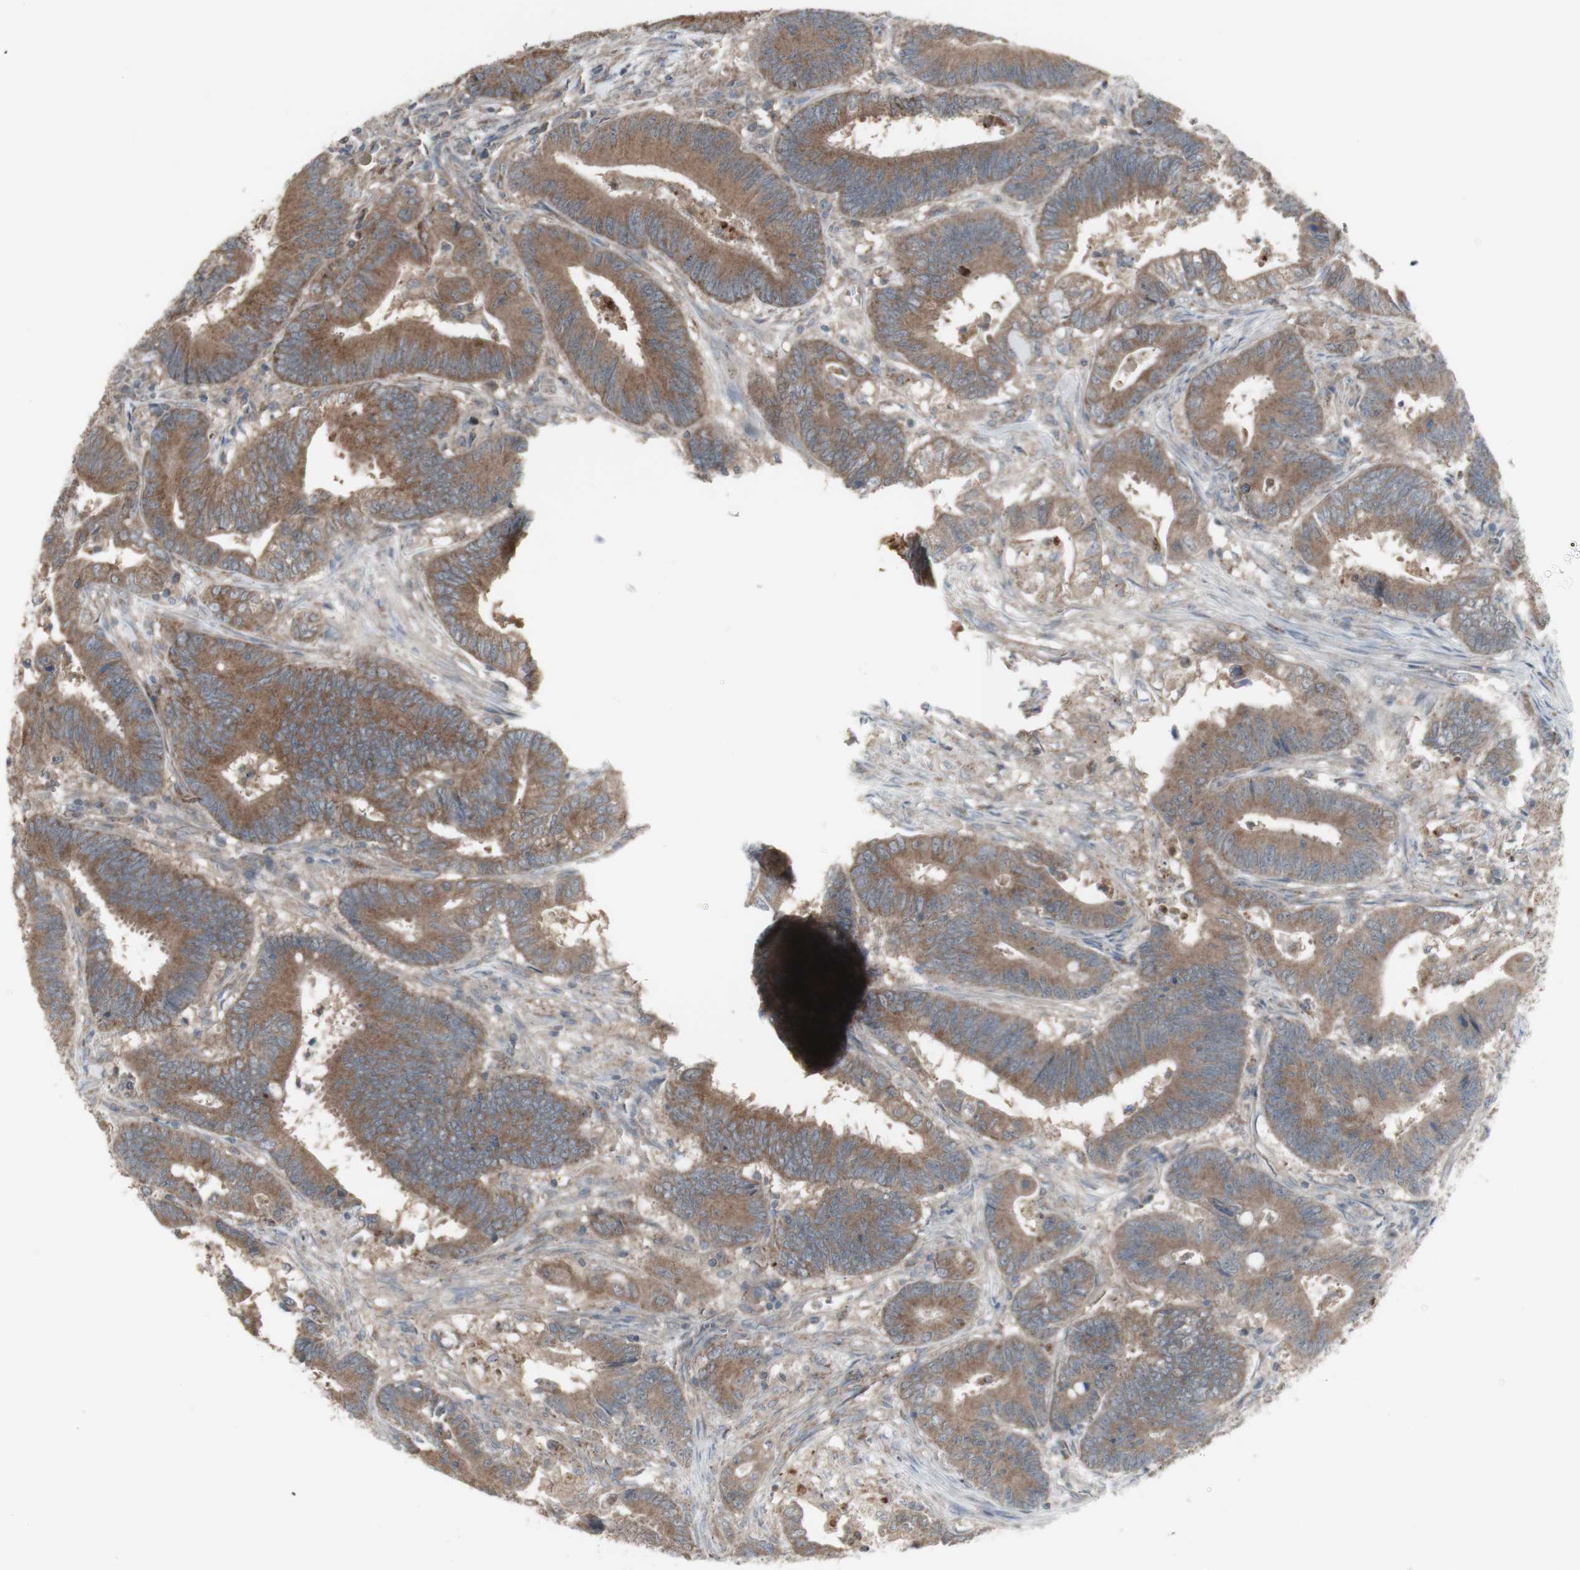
{"staining": {"intensity": "moderate", "quantity": ">75%", "location": "cytoplasmic/membranous"}, "tissue": "colorectal cancer", "cell_type": "Tumor cells", "image_type": "cancer", "snomed": [{"axis": "morphology", "description": "Adenocarcinoma, NOS"}, {"axis": "topography", "description": "Colon"}], "caption": "A brown stain shows moderate cytoplasmic/membranous positivity of a protein in adenocarcinoma (colorectal) tumor cells.", "gene": "SHC1", "patient": {"sex": "male", "age": 45}}